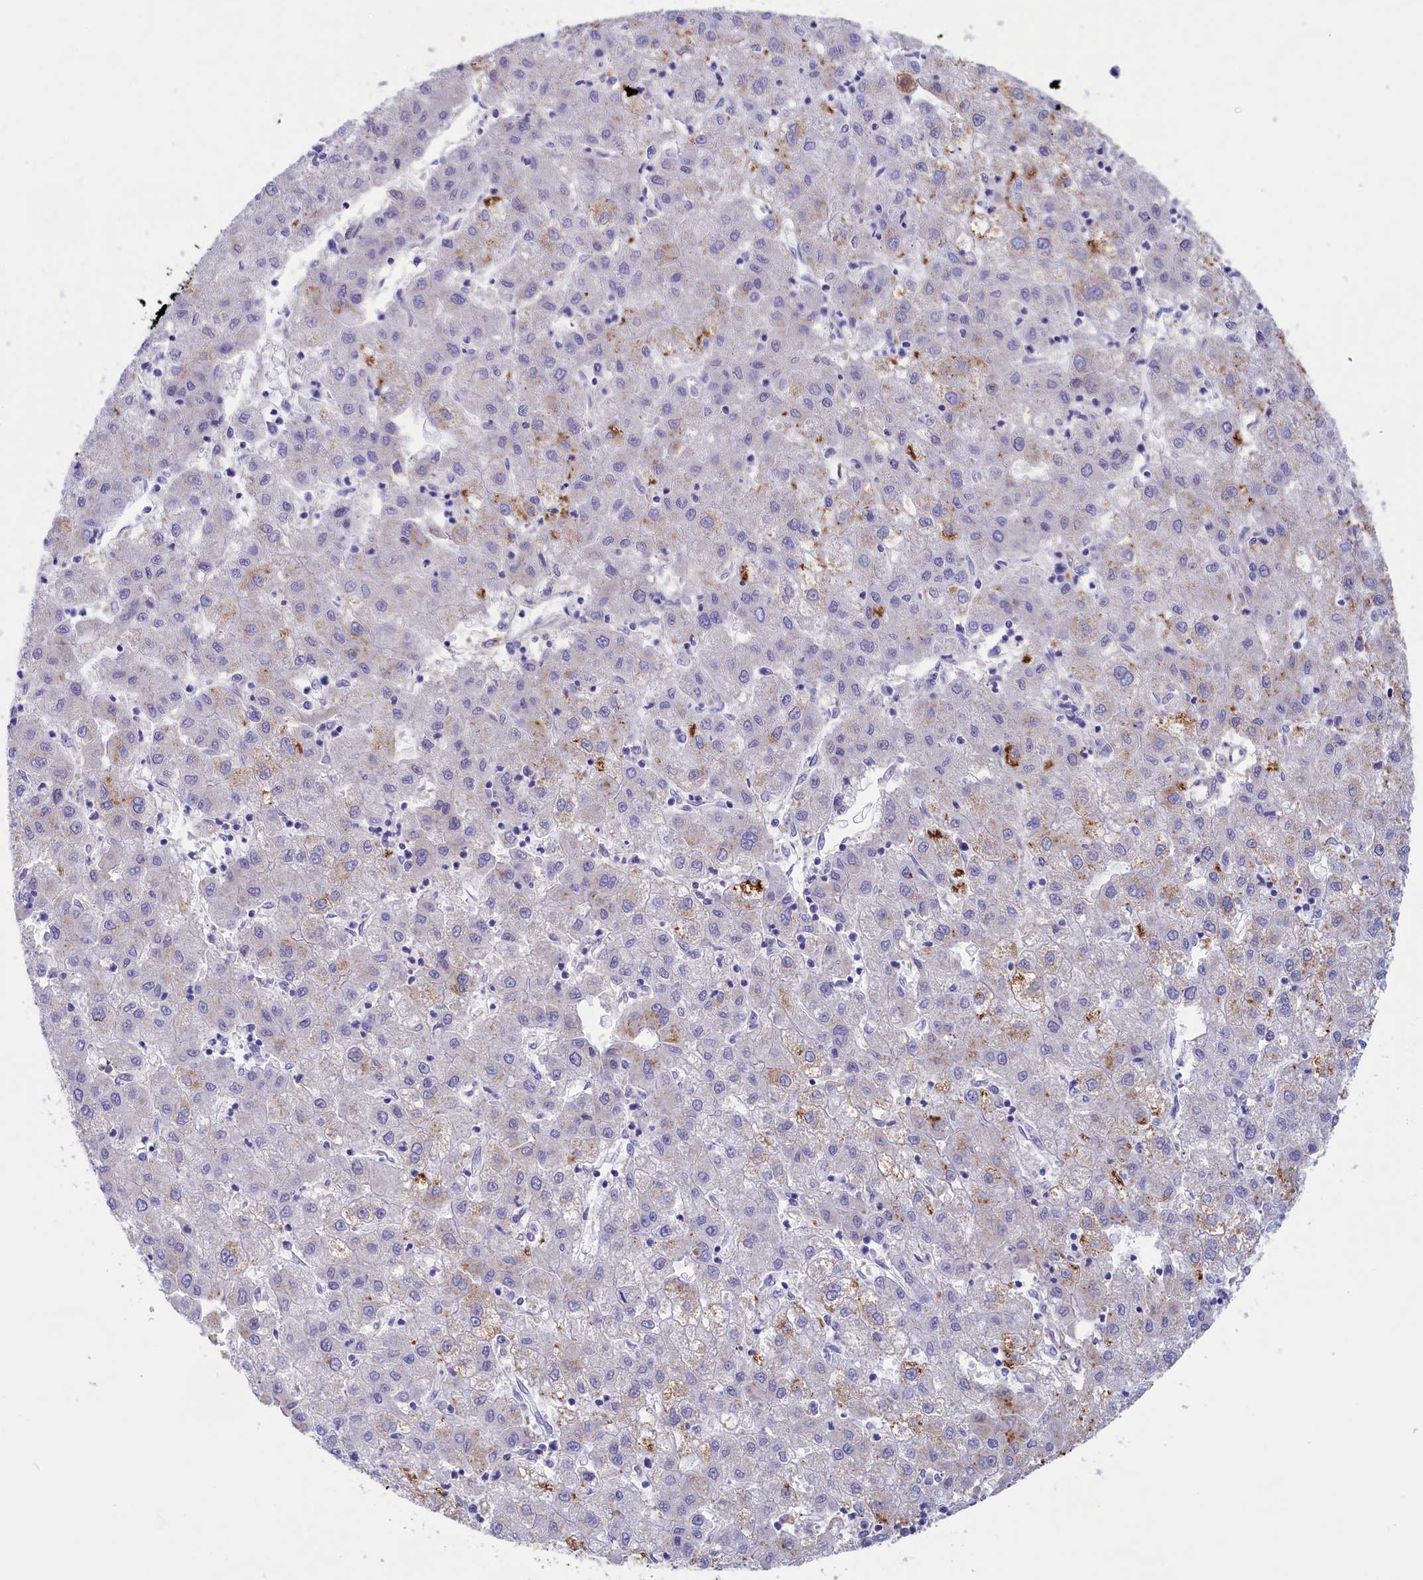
{"staining": {"intensity": "weak", "quantity": "<25%", "location": "cytoplasmic/membranous"}, "tissue": "liver cancer", "cell_type": "Tumor cells", "image_type": "cancer", "snomed": [{"axis": "morphology", "description": "Carcinoma, Hepatocellular, NOS"}, {"axis": "topography", "description": "Liver"}], "caption": "DAB (3,3'-diaminobenzidine) immunohistochemical staining of human liver hepatocellular carcinoma demonstrates no significant positivity in tumor cells.", "gene": "WDR6", "patient": {"sex": "male", "age": 72}}